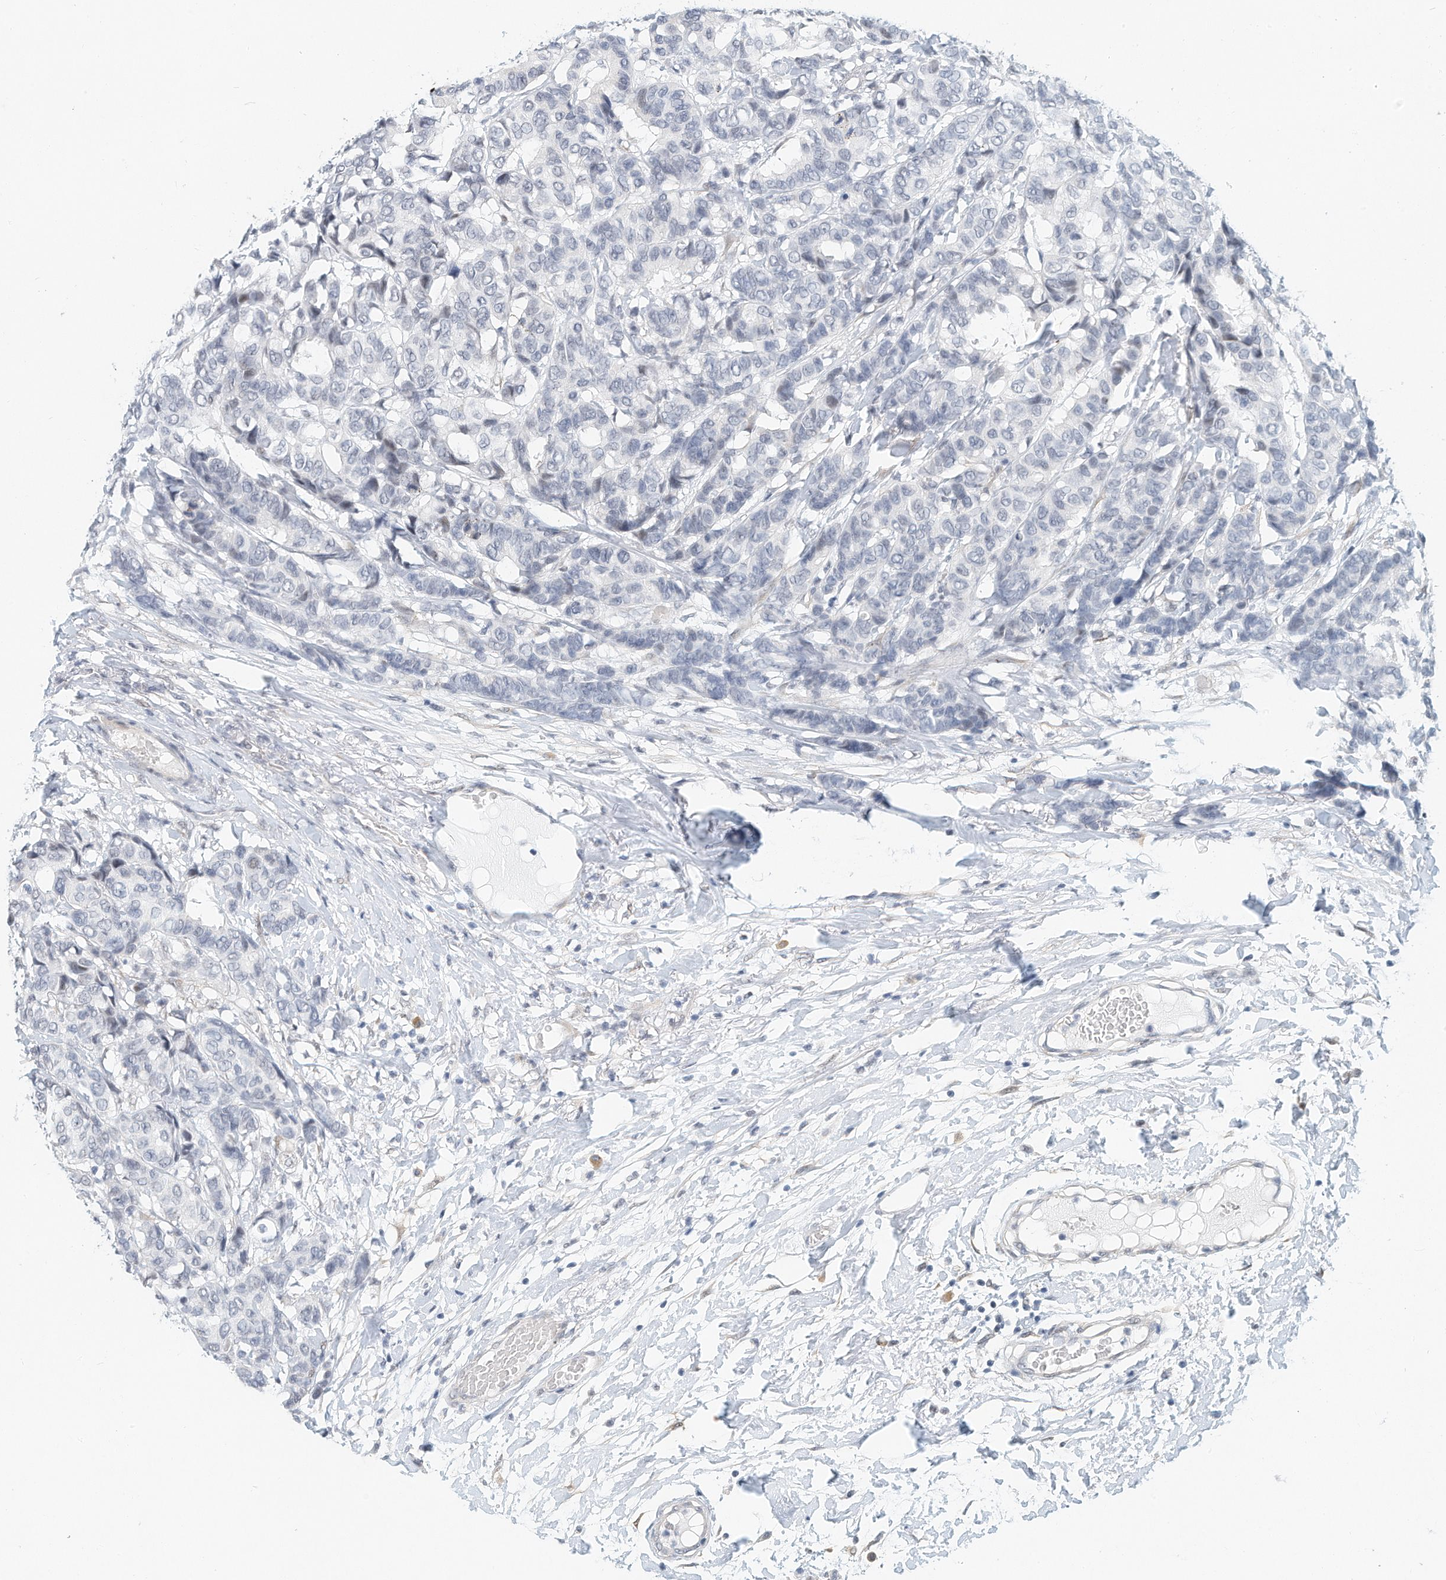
{"staining": {"intensity": "negative", "quantity": "none", "location": "none"}, "tissue": "breast cancer", "cell_type": "Tumor cells", "image_type": "cancer", "snomed": [{"axis": "morphology", "description": "Duct carcinoma"}, {"axis": "topography", "description": "Breast"}], "caption": "The immunohistochemistry image has no significant expression in tumor cells of intraductal carcinoma (breast) tissue. The staining is performed using DAB (3,3'-diaminobenzidine) brown chromogen with nuclei counter-stained in using hematoxylin.", "gene": "ARHGAP28", "patient": {"sex": "female", "age": 87}}